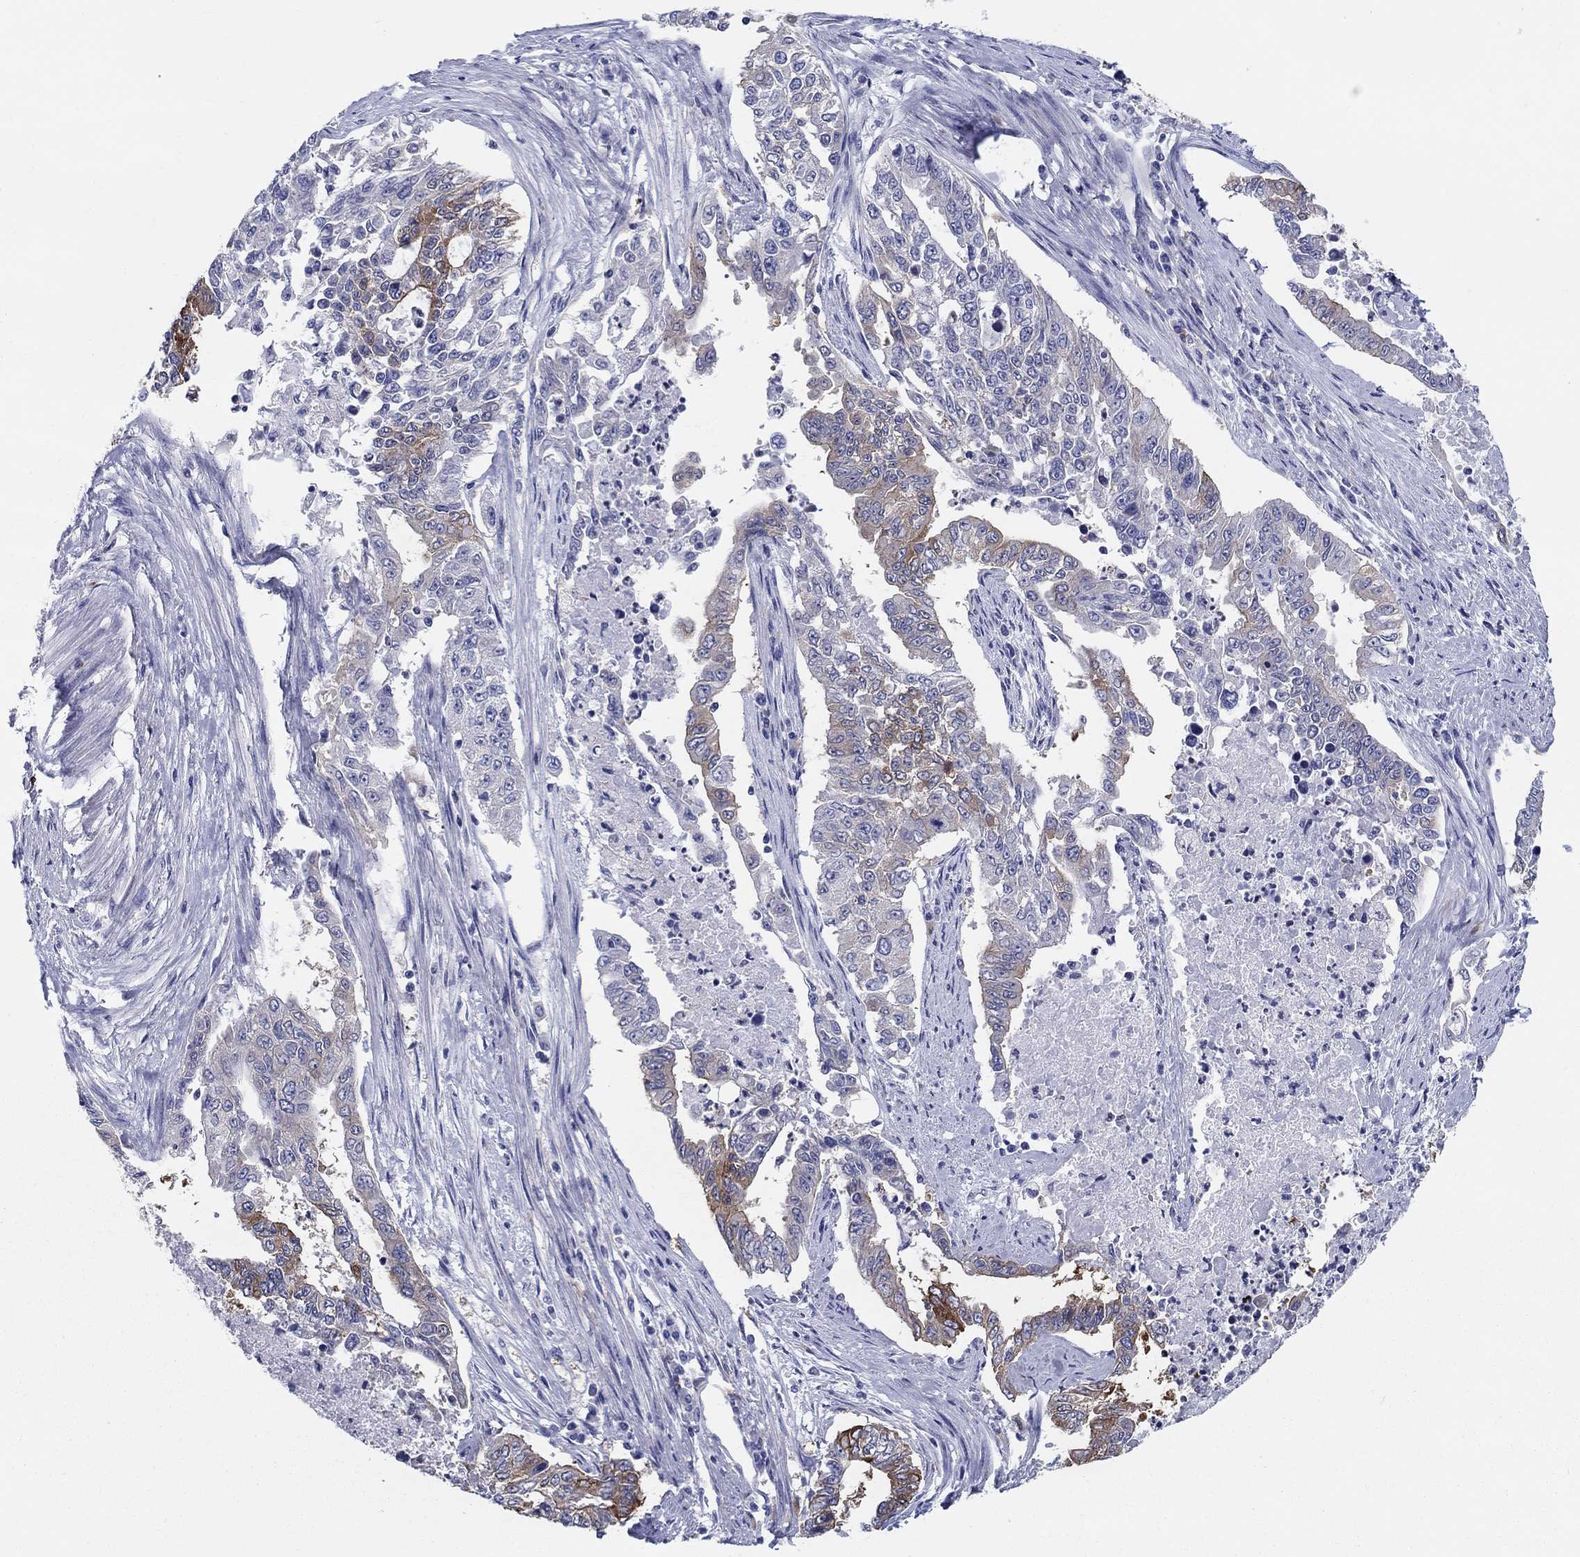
{"staining": {"intensity": "strong", "quantity": "25%-75%", "location": "cytoplasmic/membranous"}, "tissue": "endometrial cancer", "cell_type": "Tumor cells", "image_type": "cancer", "snomed": [{"axis": "morphology", "description": "Adenocarcinoma, NOS"}, {"axis": "topography", "description": "Uterus"}], "caption": "This histopathology image reveals IHC staining of human adenocarcinoma (endometrial), with high strong cytoplasmic/membranous positivity in about 25%-75% of tumor cells.", "gene": "RAP1GAP", "patient": {"sex": "female", "age": 59}}